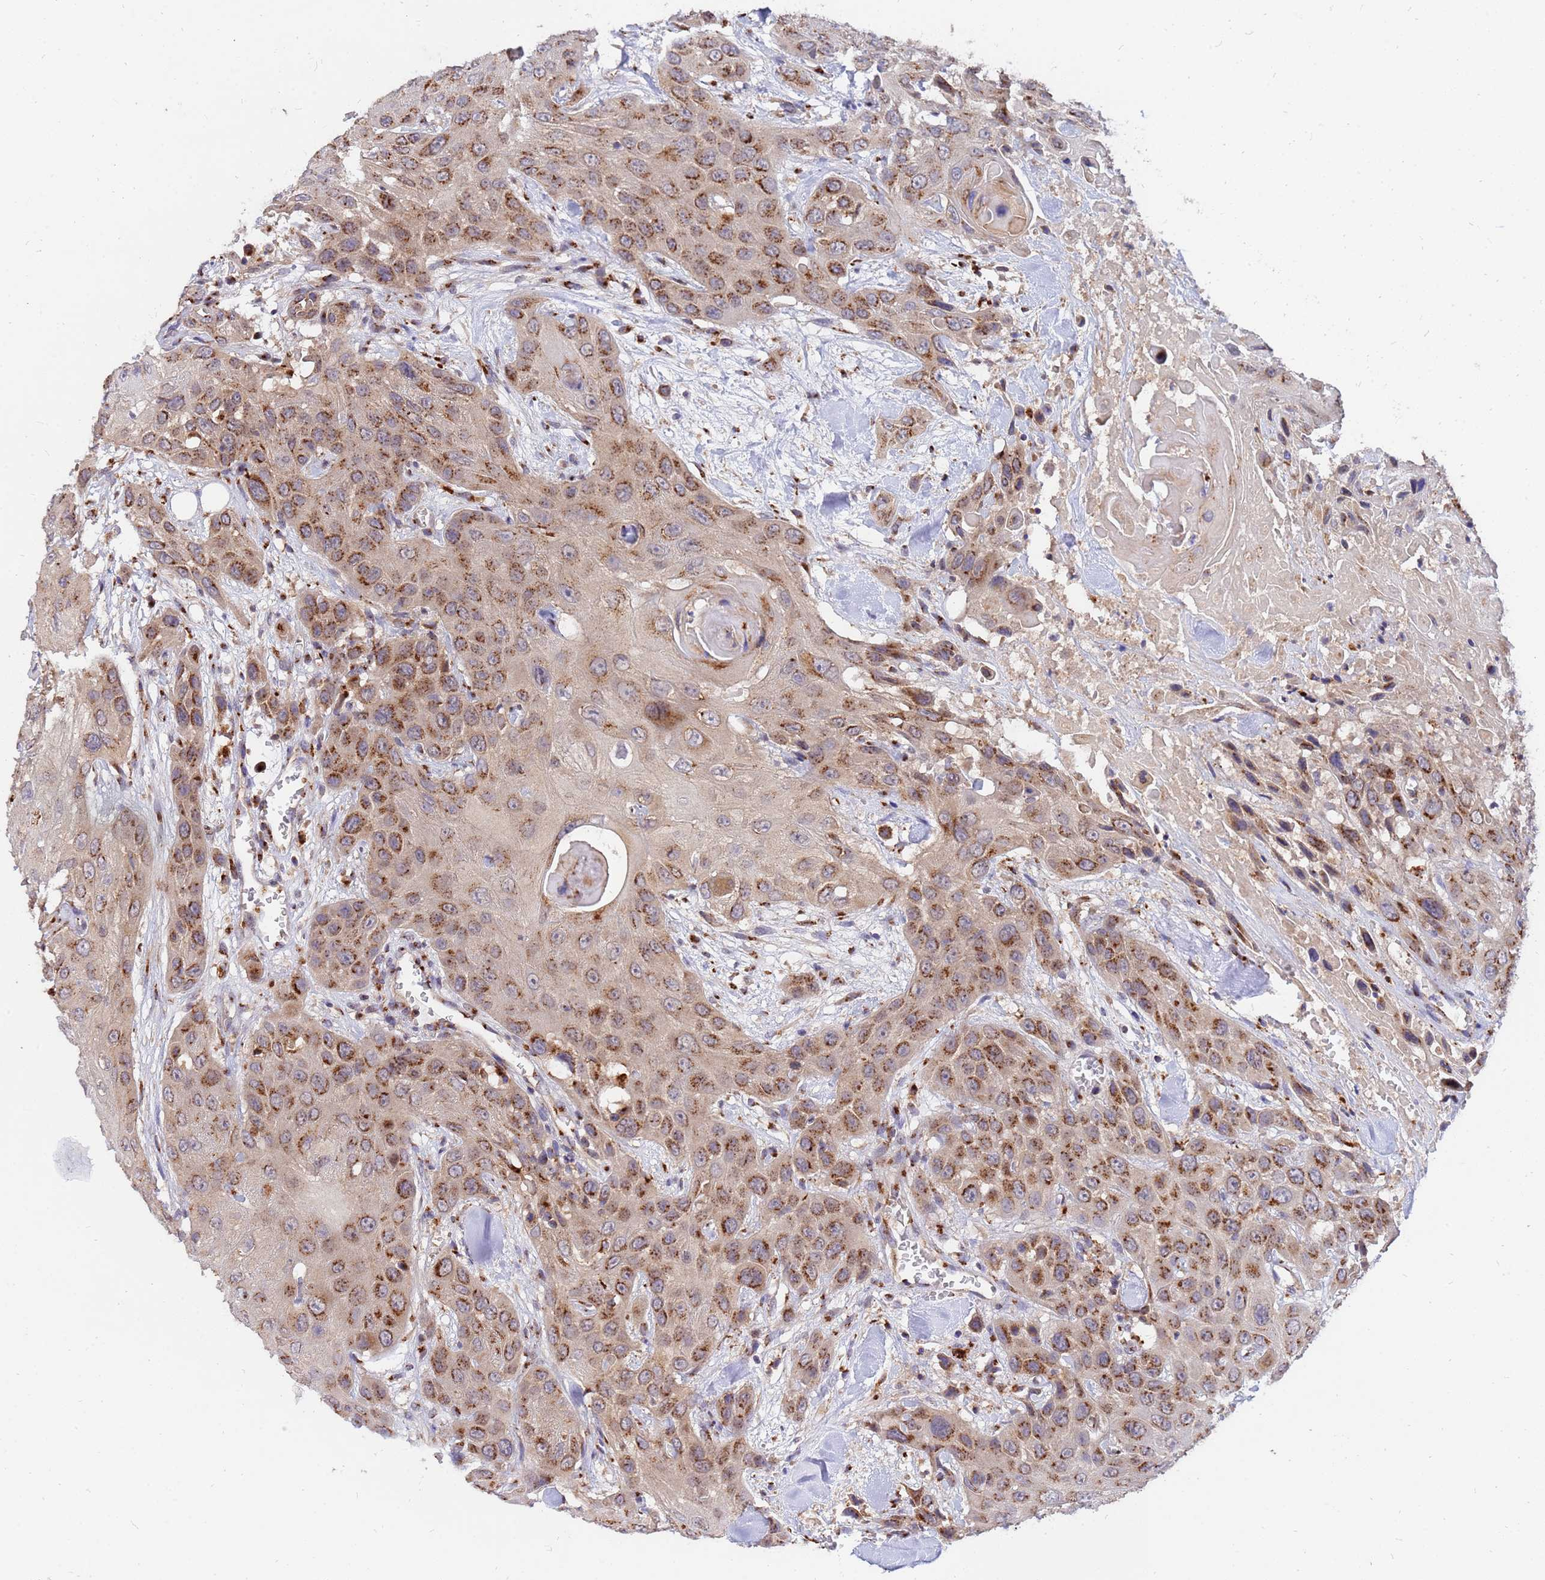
{"staining": {"intensity": "moderate", "quantity": ">75%", "location": "cytoplasmic/membranous"}, "tissue": "head and neck cancer", "cell_type": "Tumor cells", "image_type": "cancer", "snomed": [{"axis": "morphology", "description": "Squamous cell carcinoma, NOS"}, {"axis": "topography", "description": "Head-Neck"}], "caption": "Immunohistochemical staining of human head and neck cancer (squamous cell carcinoma) exhibits medium levels of moderate cytoplasmic/membranous protein staining in about >75% of tumor cells.", "gene": "HPS3", "patient": {"sex": "male", "age": 81}}